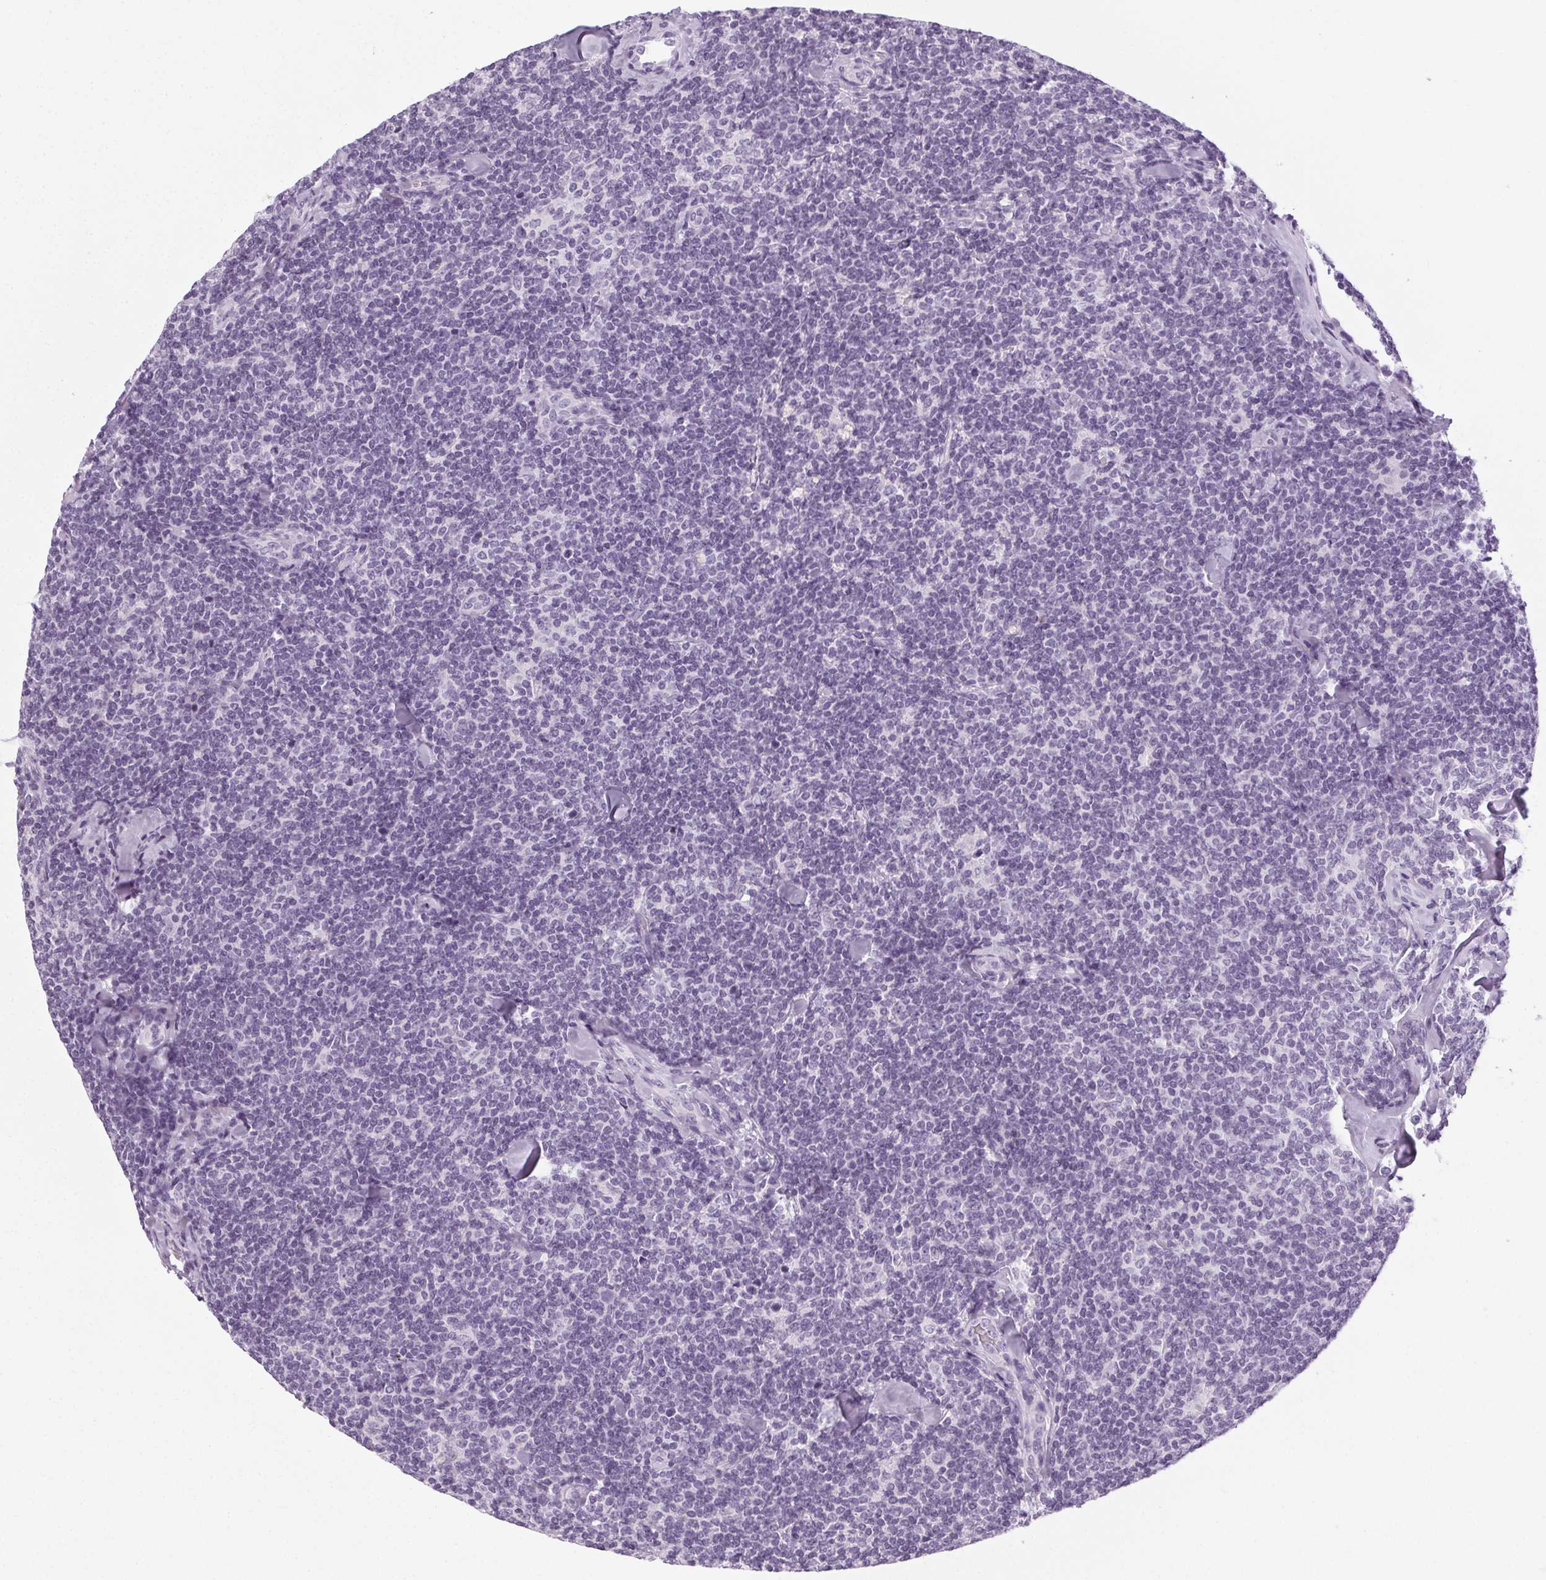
{"staining": {"intensity": "negative", "quantity": "none", "location": "none"}, "tissue": "lymphoma", "cell_type": "Tumor cells", "image_type": "cancer", "snomed": [{"axis": "morphology", "description": "Malignant lymphoma, non-Hodgkin's type, Low grade"}, {"axis": "topography", "description": "Lymph node"}], "caption": "Tumor cells show no significant expression in lymphoma.", "gene": "POMC", "patient": {"sex": "female", "age": 56}}